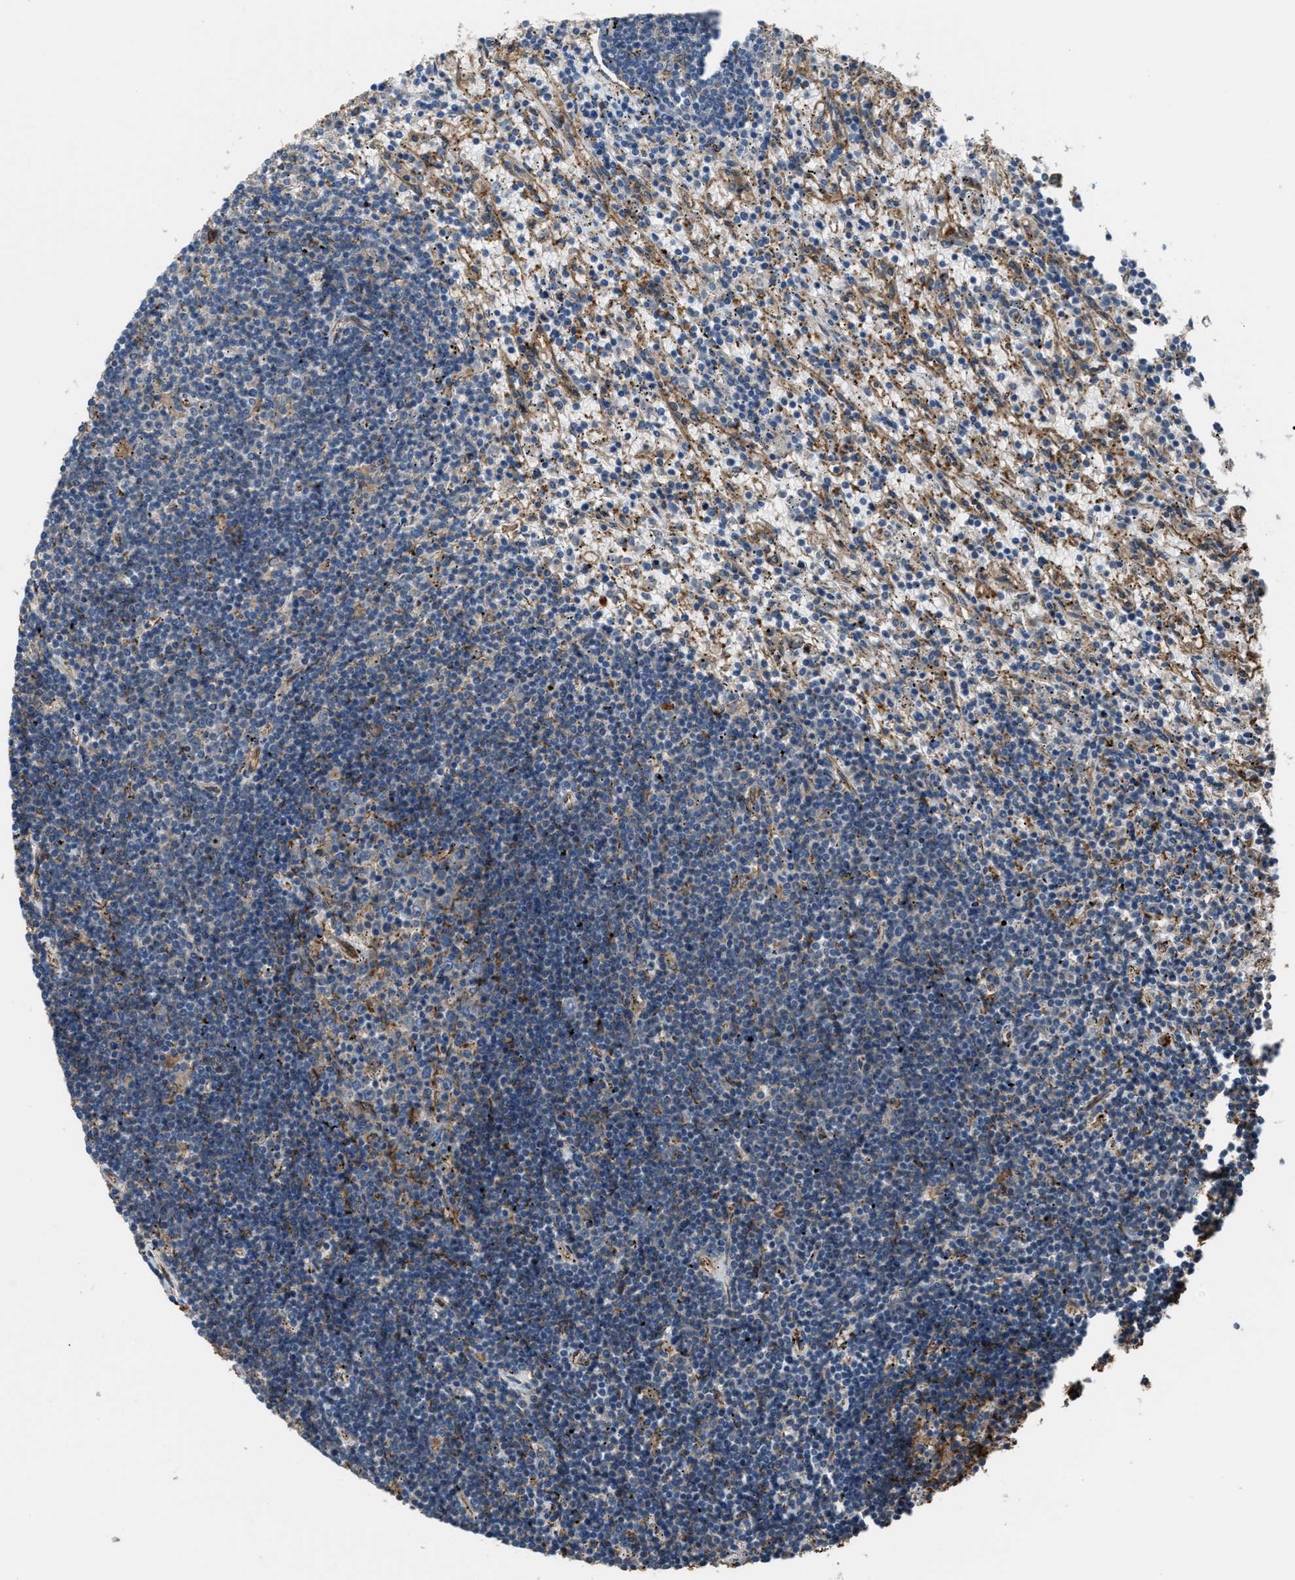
{"staining": {"intensity": "negative", "quantity": "none", "location": "none"}, "tissue": "lymphoma", "cell_type": "Tumor cells", "image_type": "cancer", "snomed": [{"axis": "morphology", "description": "Malignant lymphoma, non-Hodgkin's type, Low grade"}, {"axis": "topography", "description": "Spleen"}], "caption": "IHC image of neoplastic tissue: low-grade malignant lymphoma, non-Hodgkin's type stained with DAB demonstrates no significant protein expression in tumor cells. Brightfield microscopy of IHC stained with DAB (brown) and hematoxylin (blue), captured at high magnification.", "gene": "TRPC1", "patient": {"sex": "male", "age": 76}}